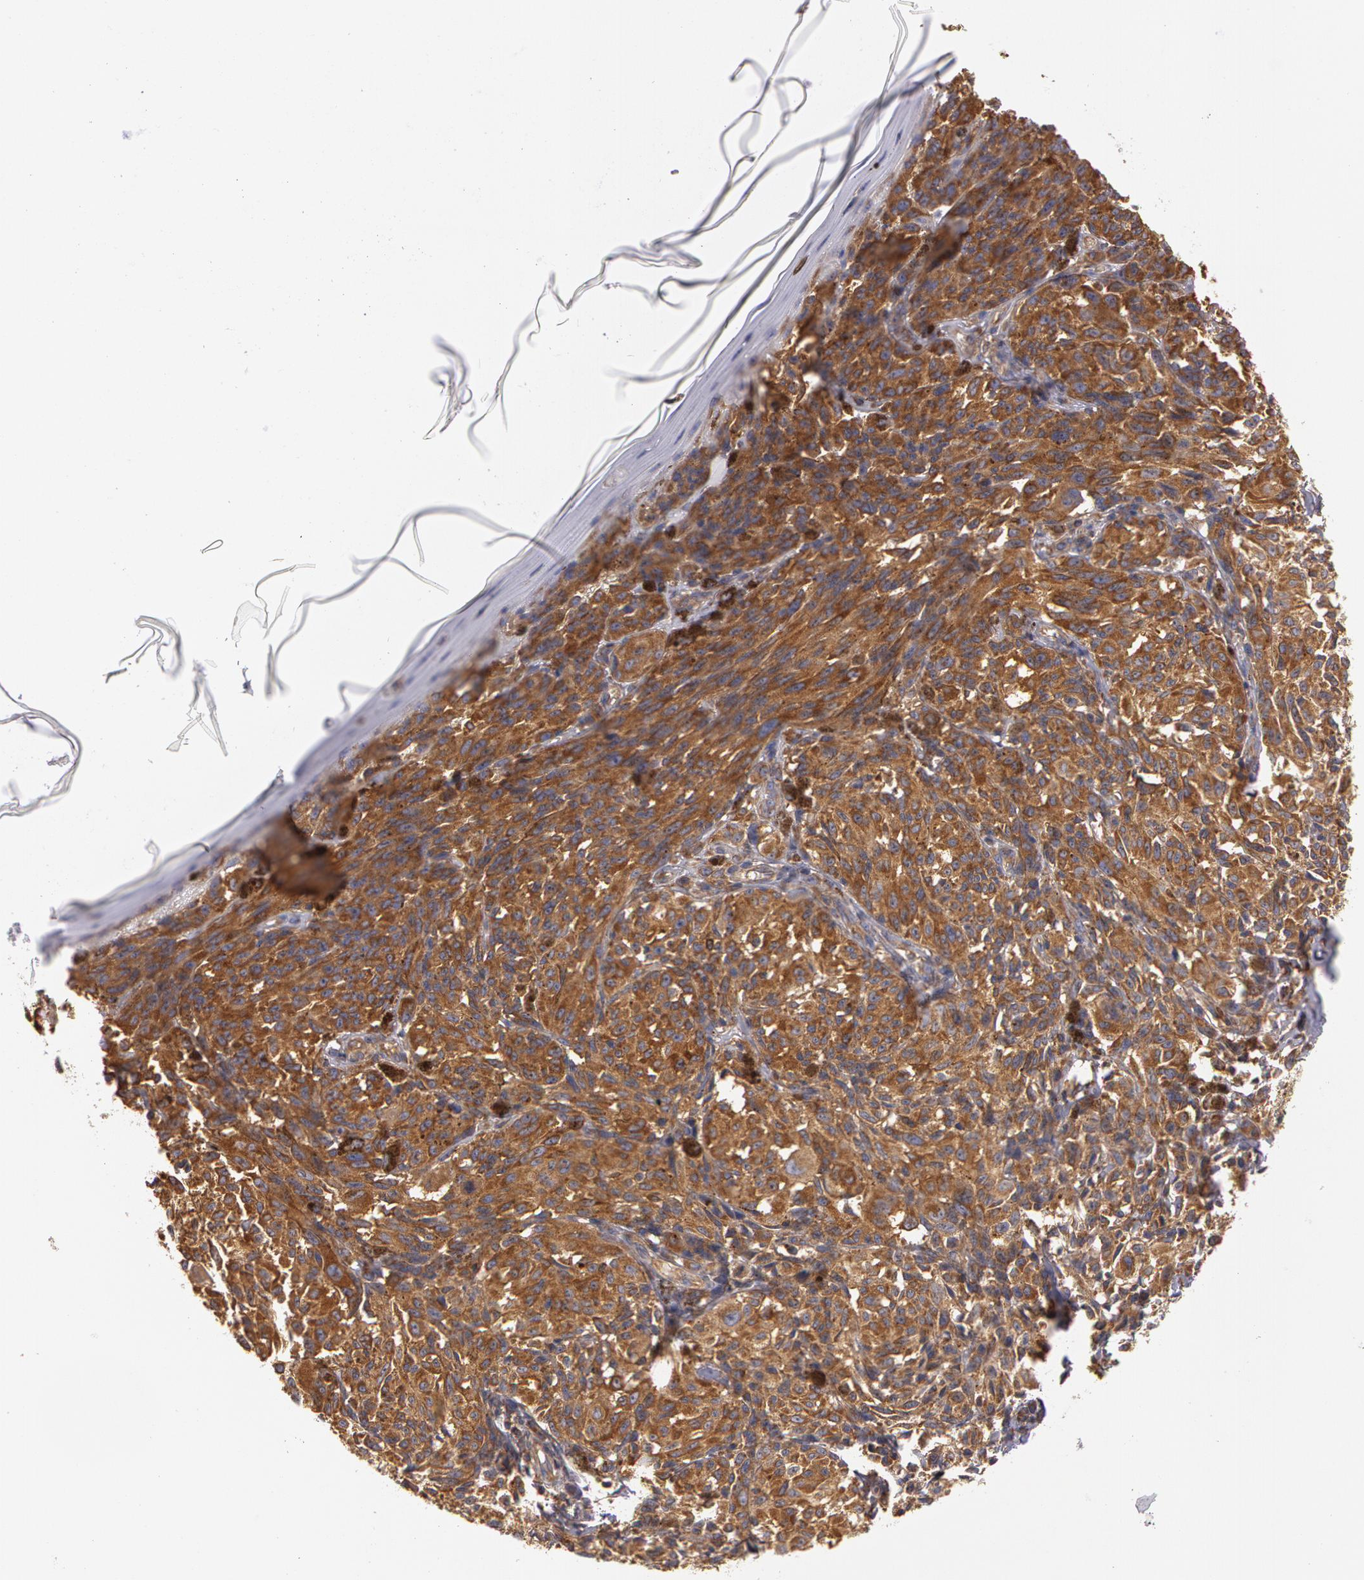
{"staining": {"intensity": "moderate", "quantity": ">75%", "location": "cytoplasmic/membranous"}, "tissue": "melanoma", "cell_type": "Tumor cells", "image_type": "cancer", "snomed": [{"axis": "morphology", "description": "Malignant melanoma, NOS"}, {"axis": "topography", "description": "Skin"}], "caption": "This histopathology image displays malignant melanoma stained with immunohistochemistry (IHC) to label a protein in brown. The cytoplasmic/membranous of tumor cells show moderate positivity for the protein. Nuclei are counter-stained blue.", "gene": "NEK9", "patient": {"sex": "female", "age": 72}}